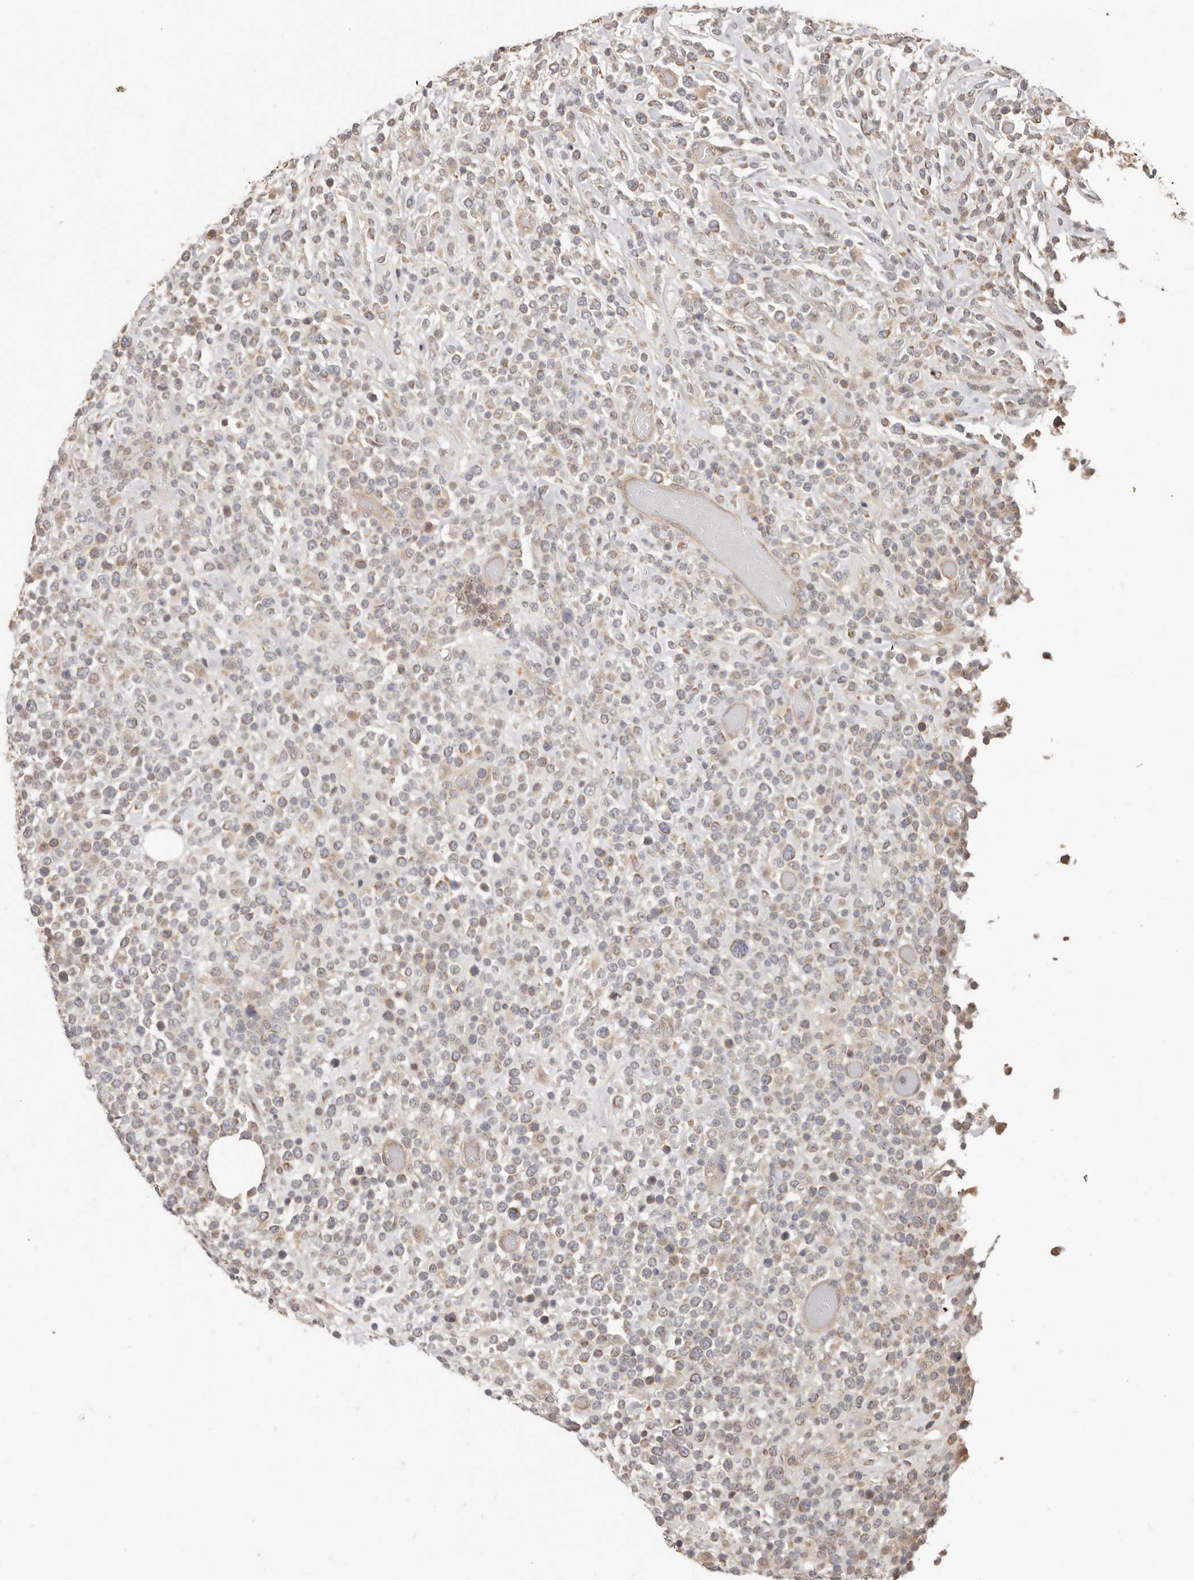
{"staining": {"intensity": "weak", "quantity": "25%-75%", "location": "cytoplasmic/membranous"}, "tissue": "lymphoma", "cell_type": "Tumor cells", "image_type": "cancer", "snomed": [{"axis": "morphology", "description": "Malignant lymphoma, non-Hodgkin's type, High grade"}, {"axis": "topography", "description": "Colon"}], "caption": "The histopathology image reveals immunohistochemical staining of lymphoma. There is weak cytoplasmic/membranous staining is seen in approximately 25%-75% of tumor cells.", "gene": "MTFR2", "patient": {"sex": "female", "age": 53}}